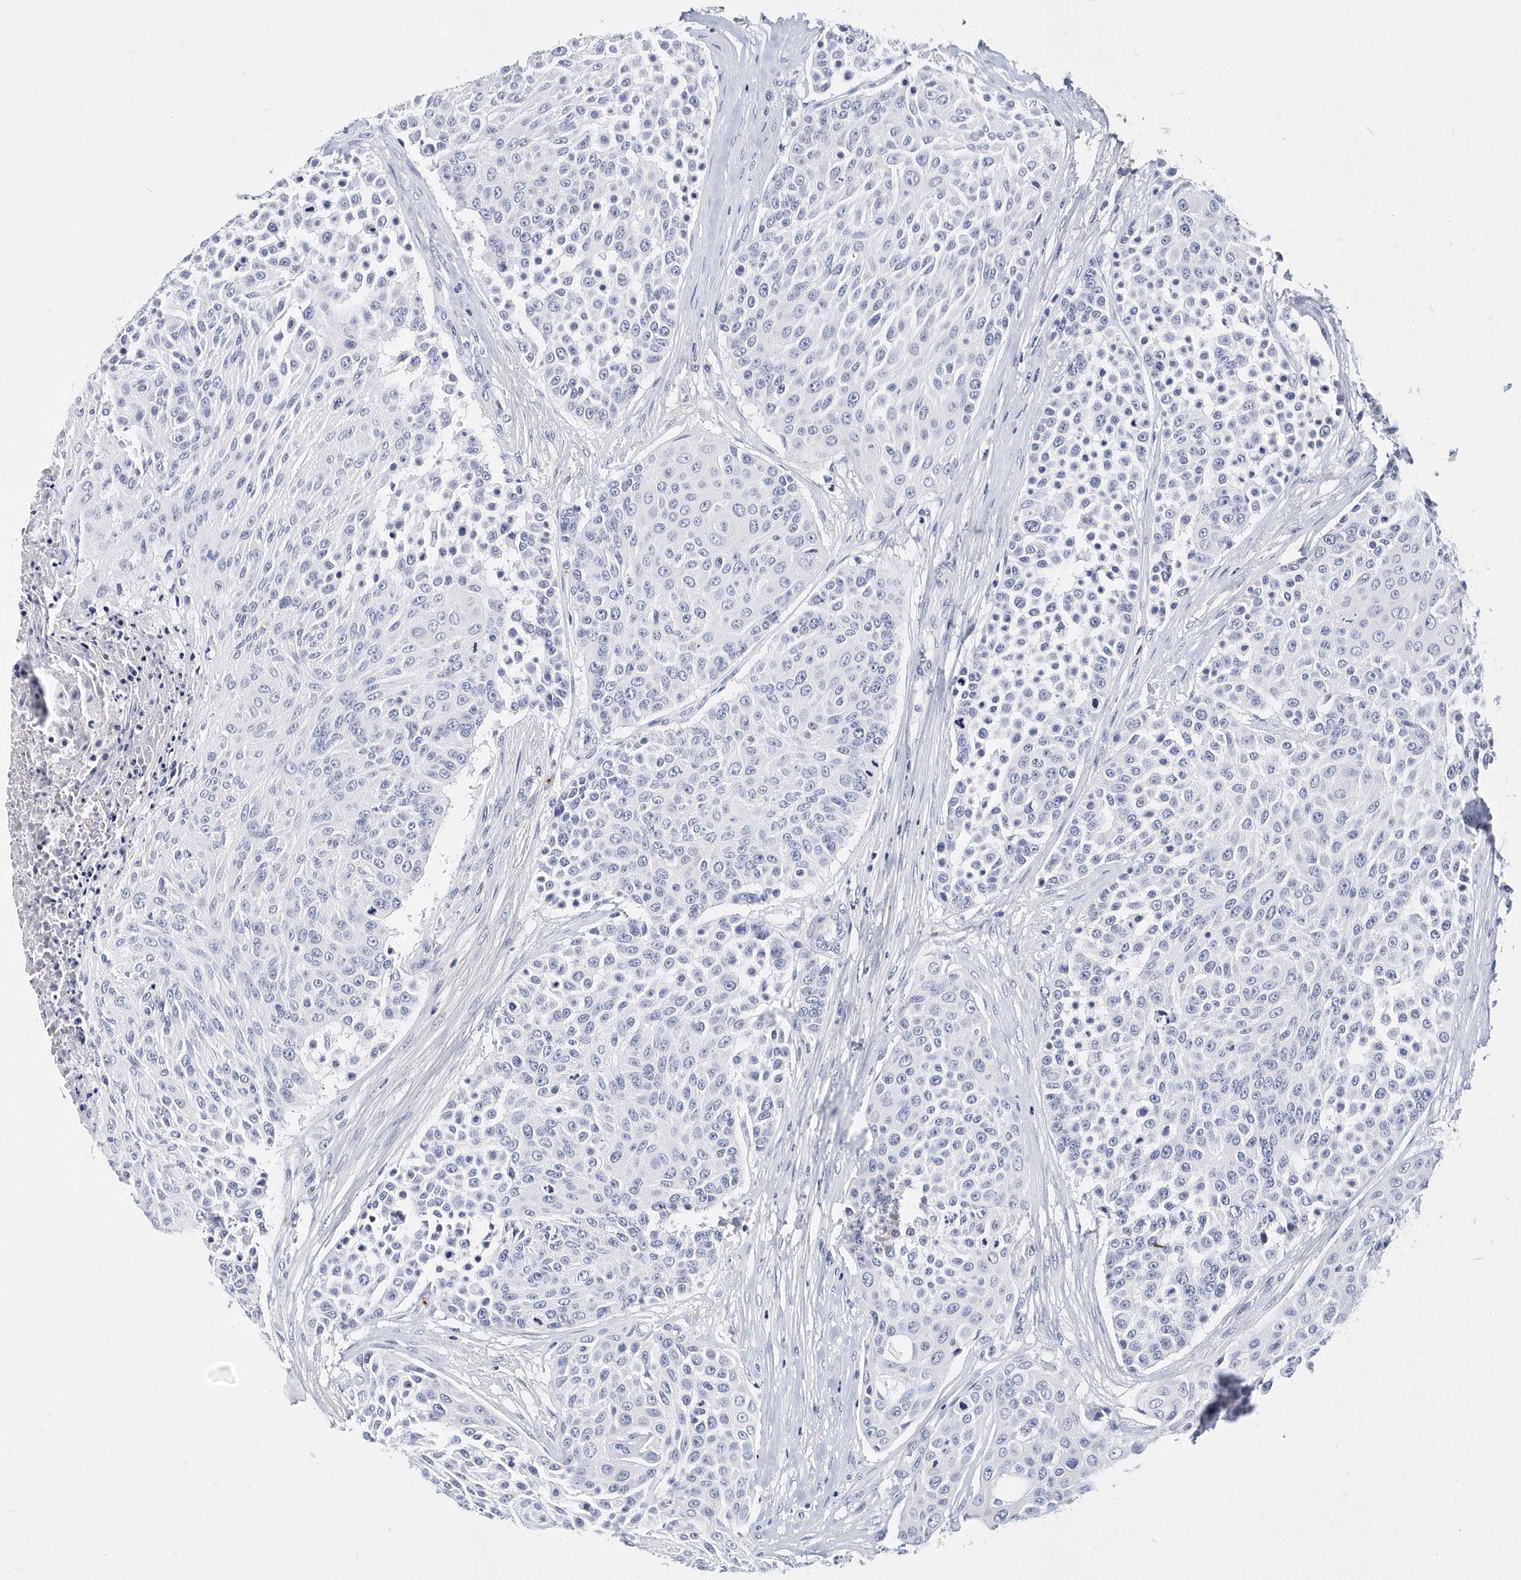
{"staining": {"intensity": "negative", "quantity": "none", "location": "none"}, "tissue": "urothelial cancer", "cell_type": "Tumor cells", "image_type": "cancer", "snomed": [{"axis": "morphology", "description": "Urothelial carcinoma, High grade"}, {"axis": "topography", "description": "Urinary bladder"}], "caption": "IHC image of human urothelial cancer stained for a protein (brown), which displays no staining in tumor cells.", "gene": "ITGA2B", "patient": {"sex": "female", "age": 63}}